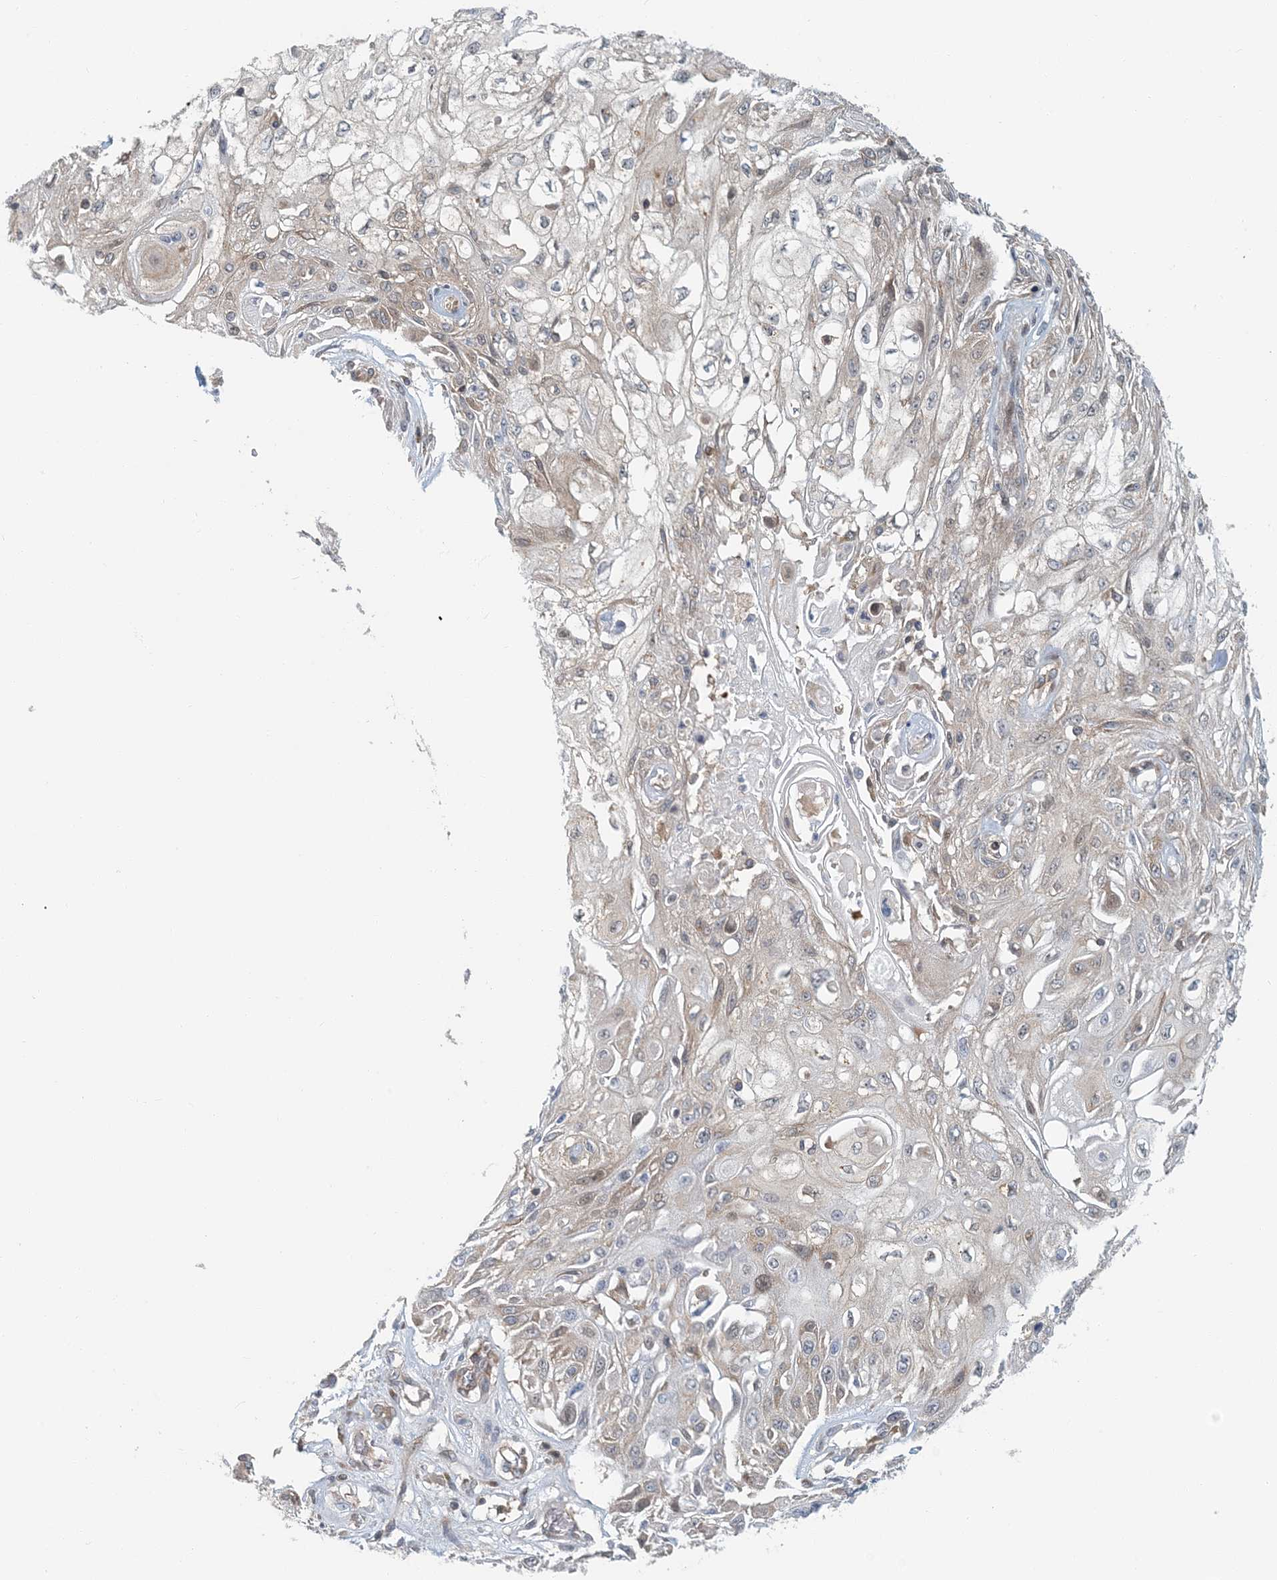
{"staining": {"intensity": "weak", "quantity": "<25%", "location": "cytoplasmic/membranous"}, "tissue": "skin cancer", "cell_type": "Tumor cells", "image_type": "cancer", "snomed": [{"axis": "morphology", "description": "Squamous cell carcinoma, NOS"}, {"axis": "topography", "description": "Skin"}], "caption": "This is an immunohistochemistry (IHC) histopathology image of skin squamous cell carcinoma. There is no expression in tumor cells.", "gene": "ATP13A2", "patient": {"sex": "male", "age": 75}}